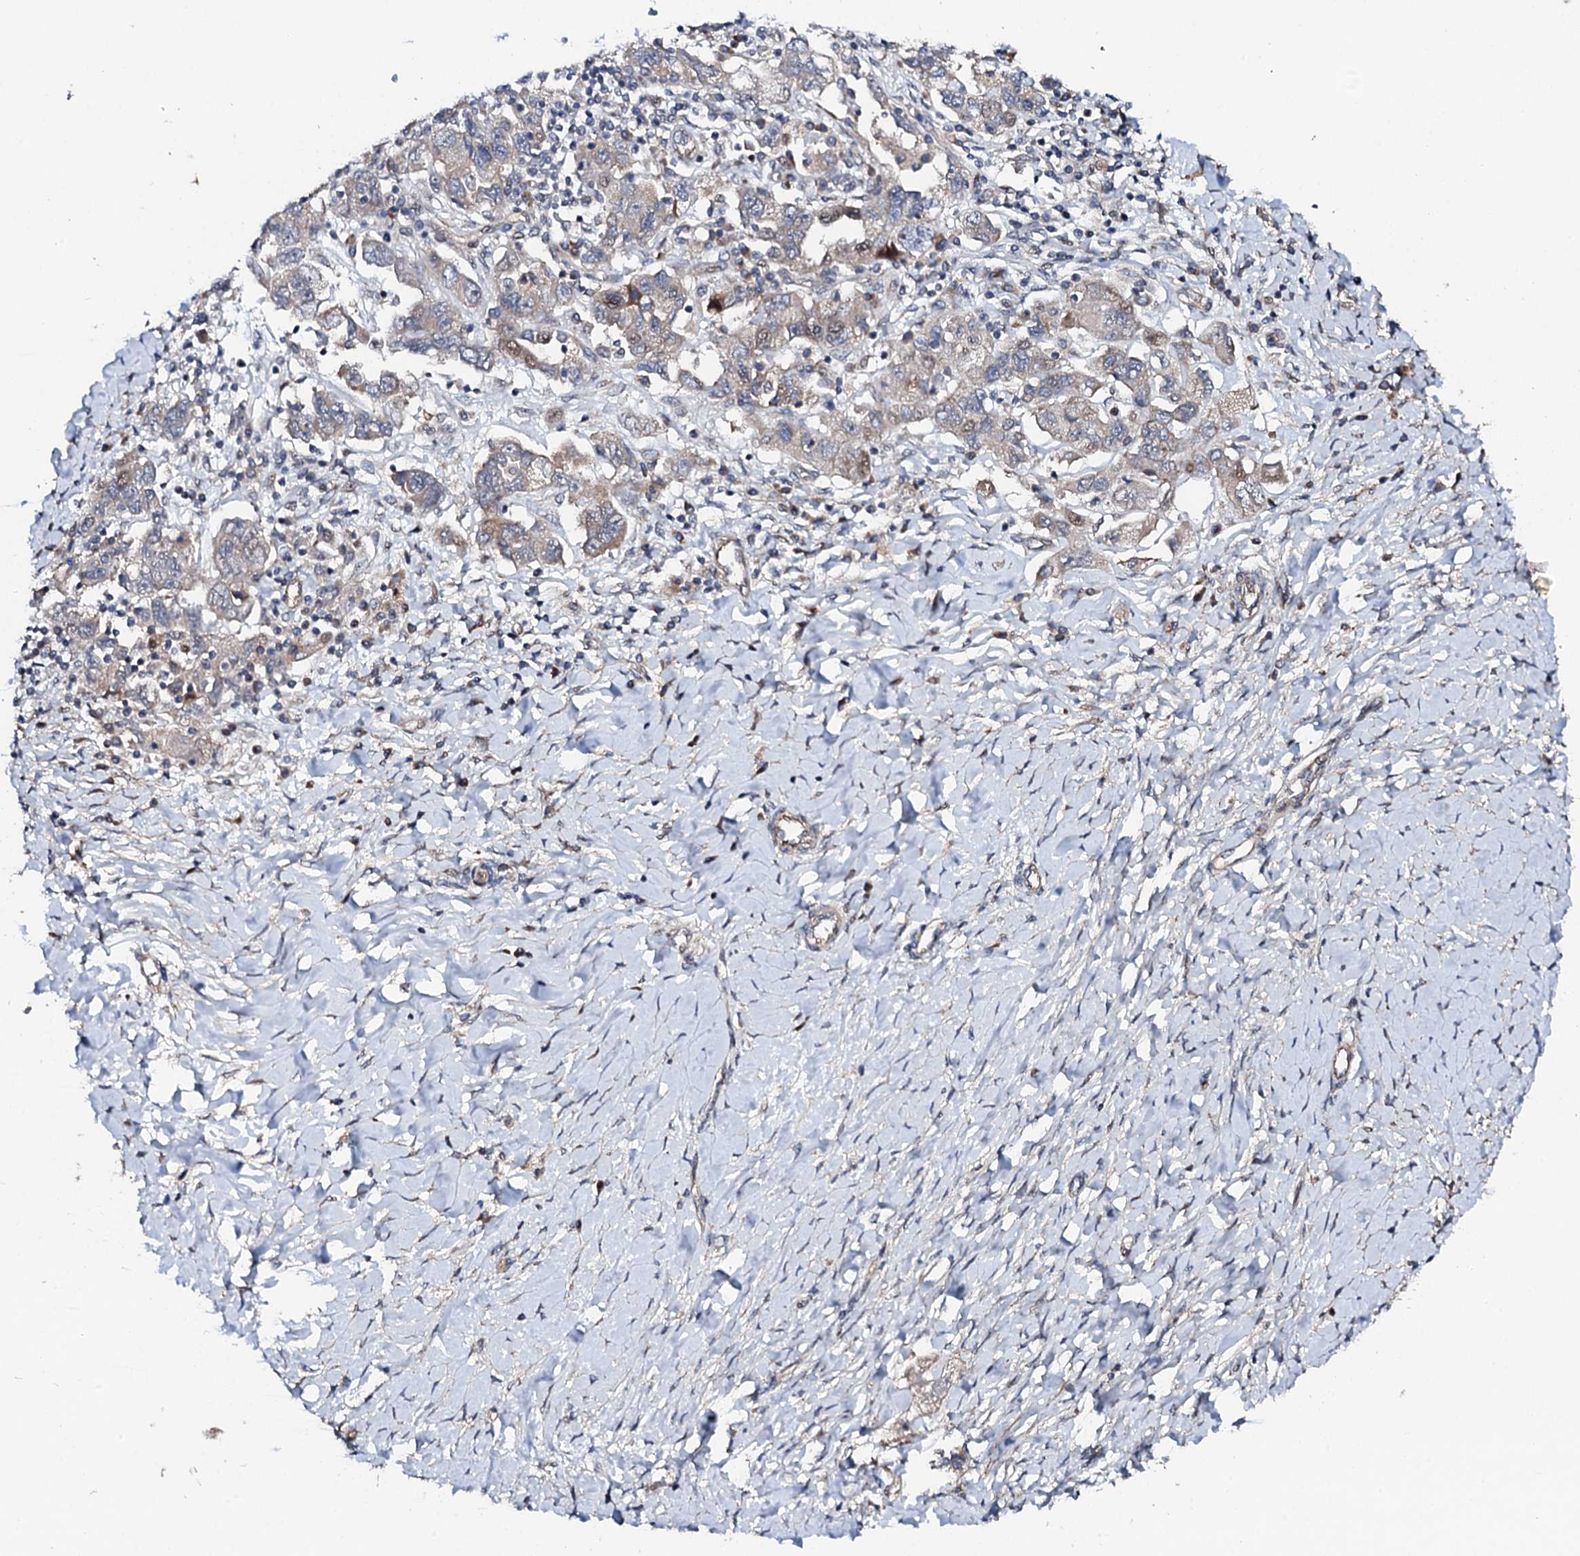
{"staining": {"intensity": "weak", "quantity": "<25%", "location": "cytoplasmic/membranous"}, "tissue": "ovarian cancer", "cell_type": "Tumor cells", "image_type": "cancer", "snomed": [{"axis": "morphology", "description": "Carcinoma, NOS"}, {"axis": "morphology", "description": "Cystadenocarcinoma, serous, NOS"}, {"axis": "topography", "description": "Ovary"}], "caption": "Immunohistochemical staining of human serous cystadenocarcinoma (ovarian) demonstrates no significant staining in tumor cells.", "gene": "CIAO2A", "patient": {"sex": "female", "age": 69}}